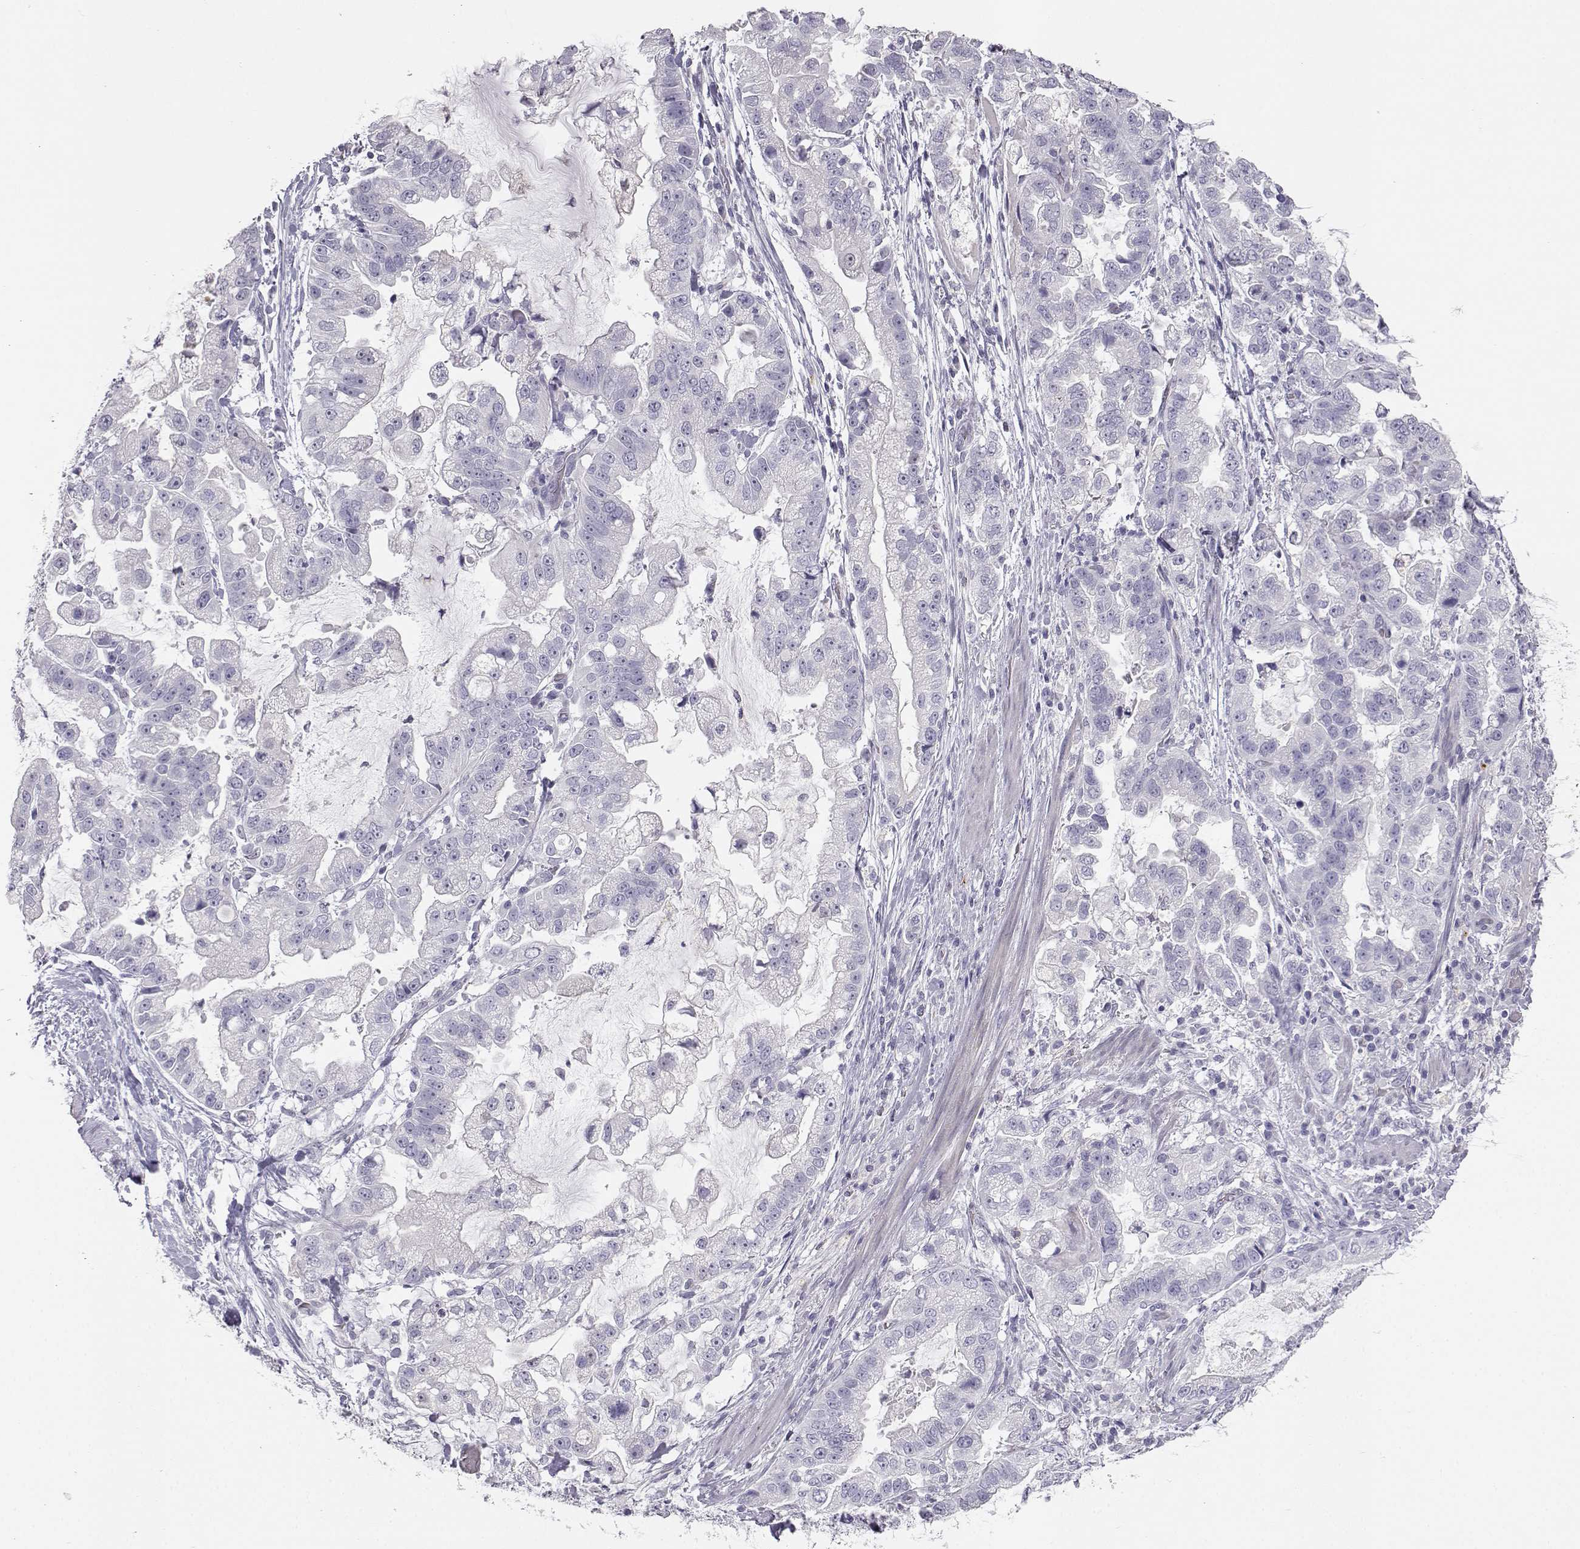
{"staining": {"intensity": "negative", "quantity": "none", "location": "none"}, "tissue": "stomach cancer", "cell_type": "Tumor cells", "image_type": "cancer", "snomed": [{"axis": "morphology", "description": "Adenocarcinoma, NOS"}, {"axis": "topography", "description": "Stomach"}], "caption": "This micrograph is of stomach cancer (adenocarcinoma) stained with IHC to label a protein in brown with the nuclei are counter-stained blue. There is no expression in tumor cells.", "gene": "MYCBPAP", "patient": {"sex": "male", "age": 59}}